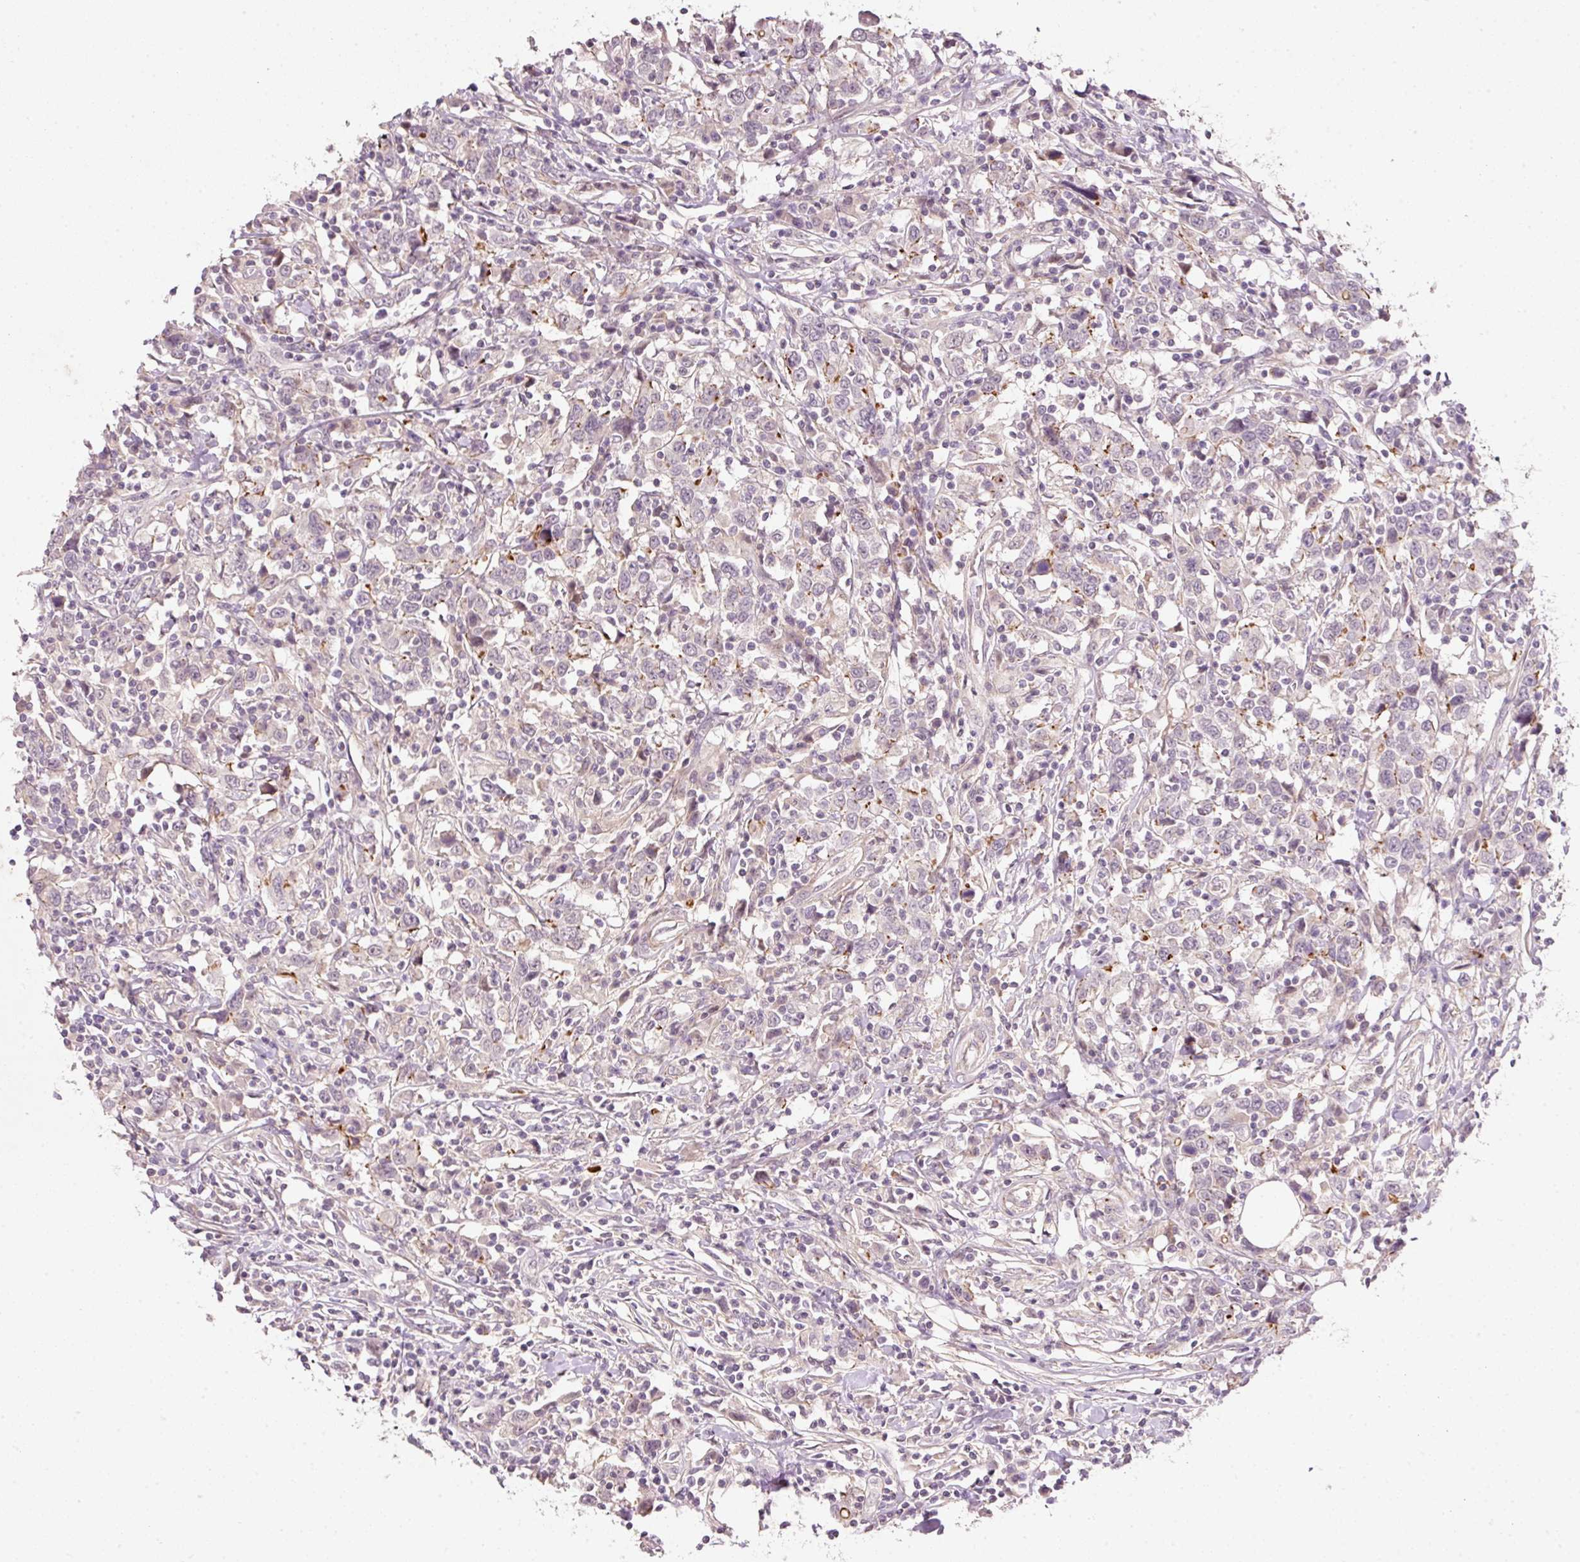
{"staining": {"intensity": "moderate", "quantity": "<25%", "location": "cytoplasmic/membranous"}, "tissue": "urothelial cancer", "cell_type": "Tumor cells", "image_type": "cancer", "snomed": [{"axis": "morphology", "description": "Urothelial carcinoma, High grade"}, {"axis": "topography", "description": "Urinary bladder"}], "caption": "Immunohistochemistry (IHC) of urothelial carcinoma (high-grade) reveals low levels of moderate cytoplasmic/membranous staining in about <25% of tumor cells.", "gene": "TIRAP", "patient": {"sex": "male", "age": 61}}